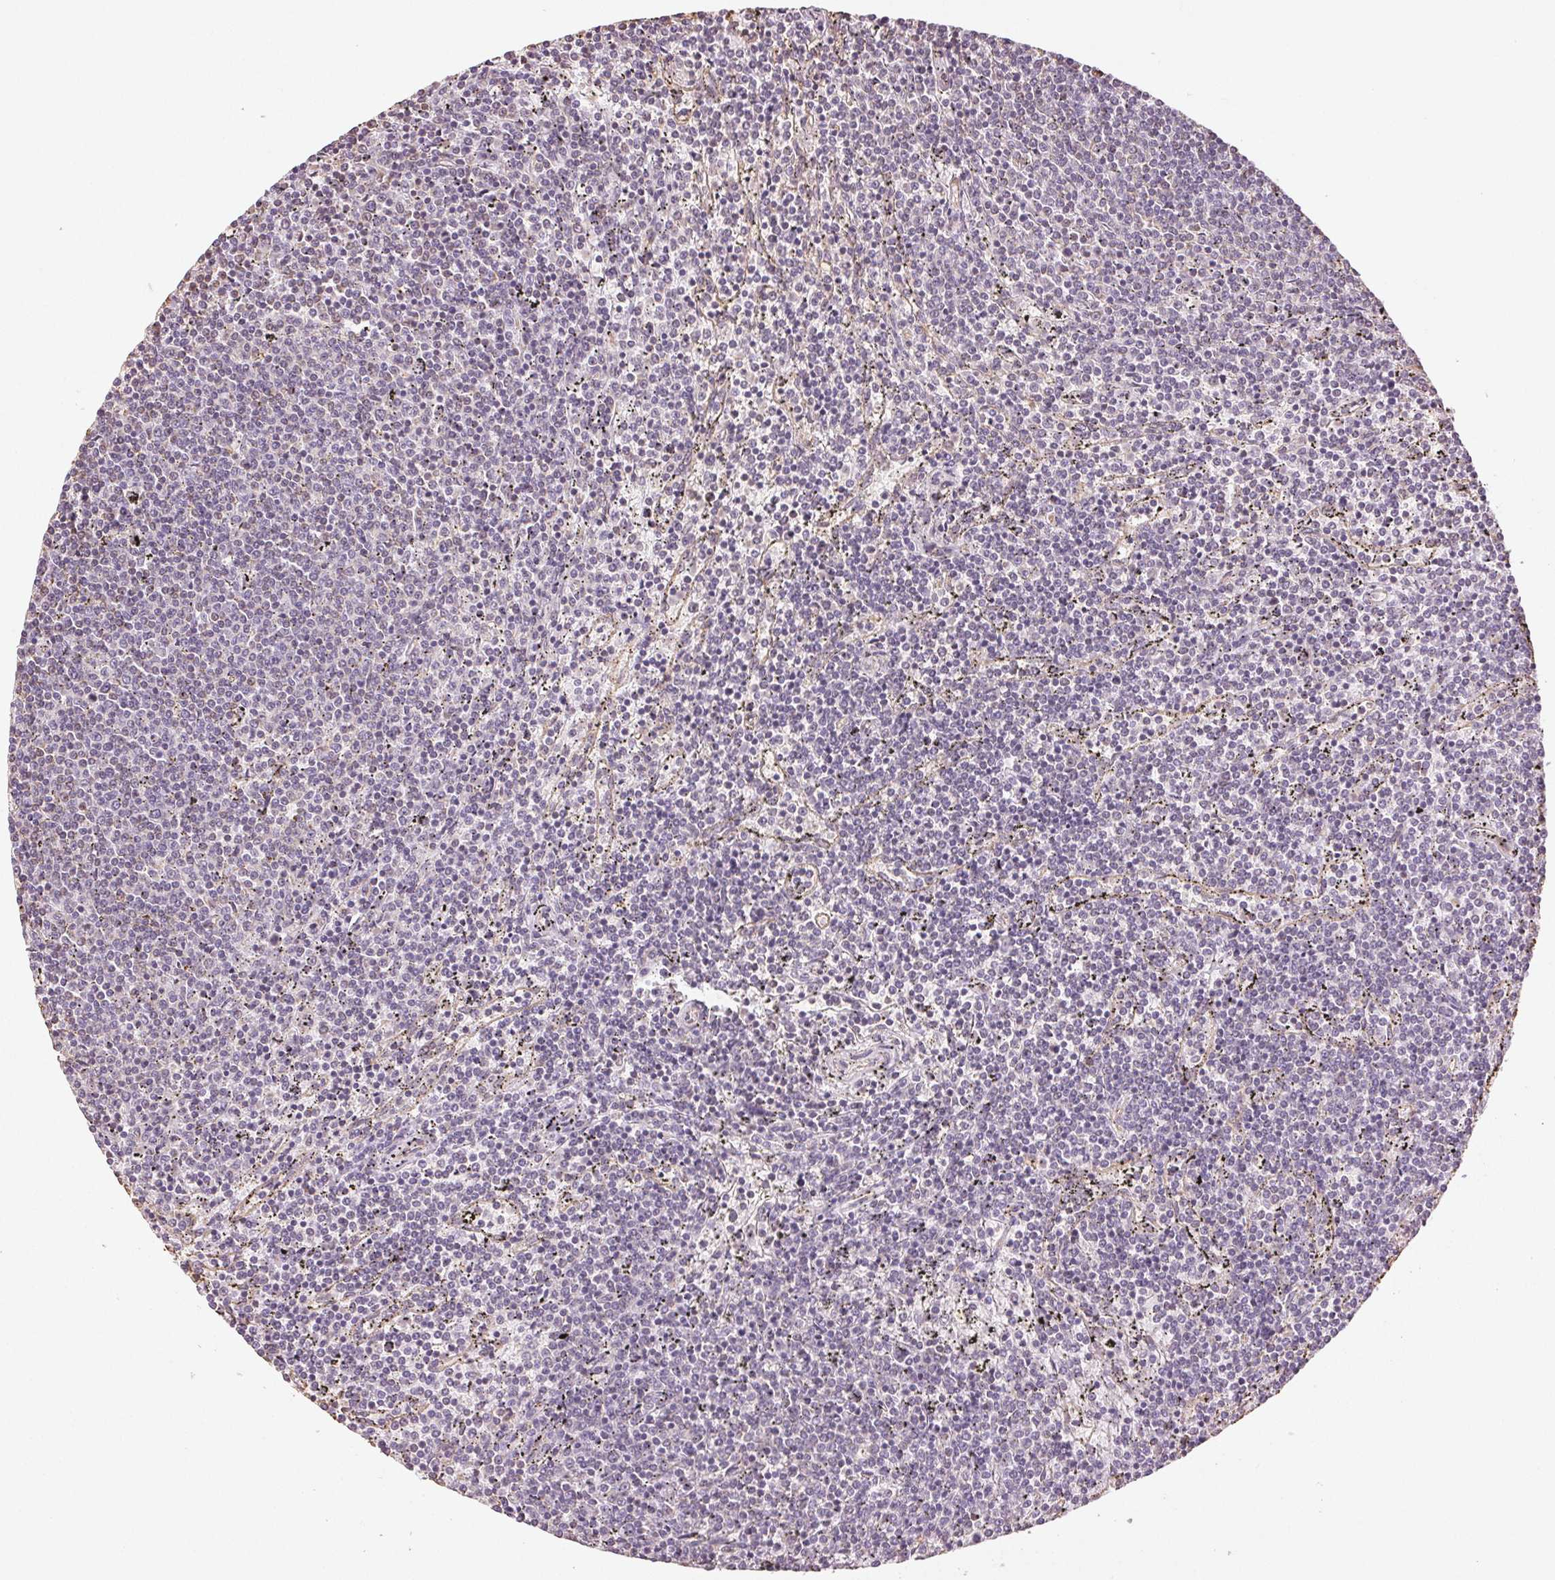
{"staining": {"intensity": "negative", "quantity": "none", "location": "none"}, "tissue": "lymphoma", "cell_type": "Tumor cells", "image_type": "cancer", "snomed": [{"axis": "morphology", "description": "Malignant lymphoma, non-Hodgkin's type, Low grade"}, {"axis": "topography", "description": "Spleen"}], "caption": "Immunohistochemical staining of lymphoma reveals no significant positivity in tumor cells.", "gene": "COL7A1", "patient": {"sex": "female", "age": 50}}